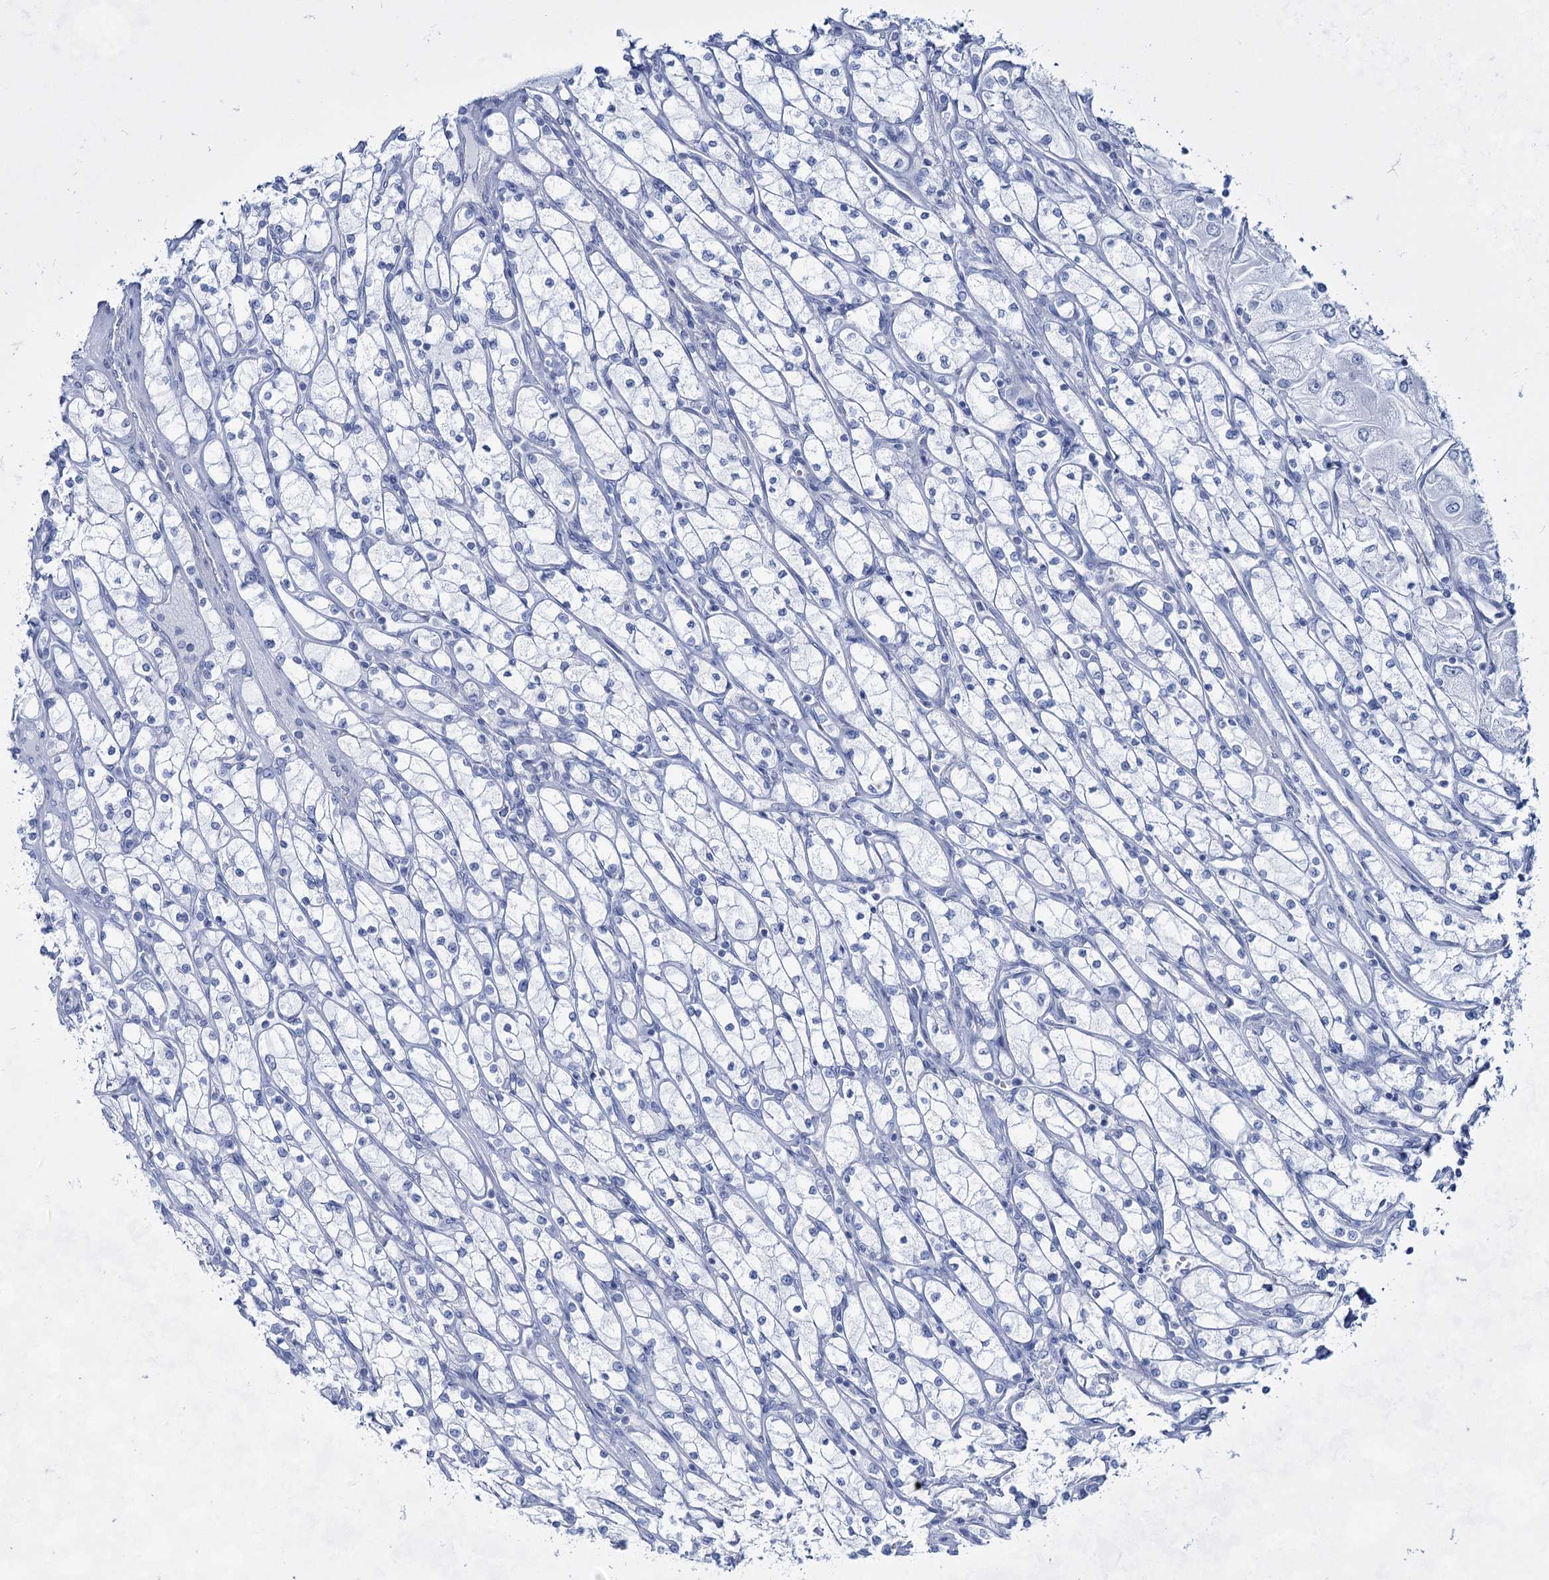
{"staining": {"intensity": "negative", "quantity": "none", "location": "none"}, "tissue": "renal cancer", "cell_type": "Tumor cells", "image_type": "cancer", "snomed": [{"axis": "morphology", "description": "Adenocarcinoma, NOS"}, {"axis": "topography", "description": "Kidney"}], "caption": "This is an immunohistochemistry (IHC) histopathology image of renal cancer. There is no positivity in tumor cells.", "gene": "ACRV1", "patient": {"sex": "male", "age": 80}}